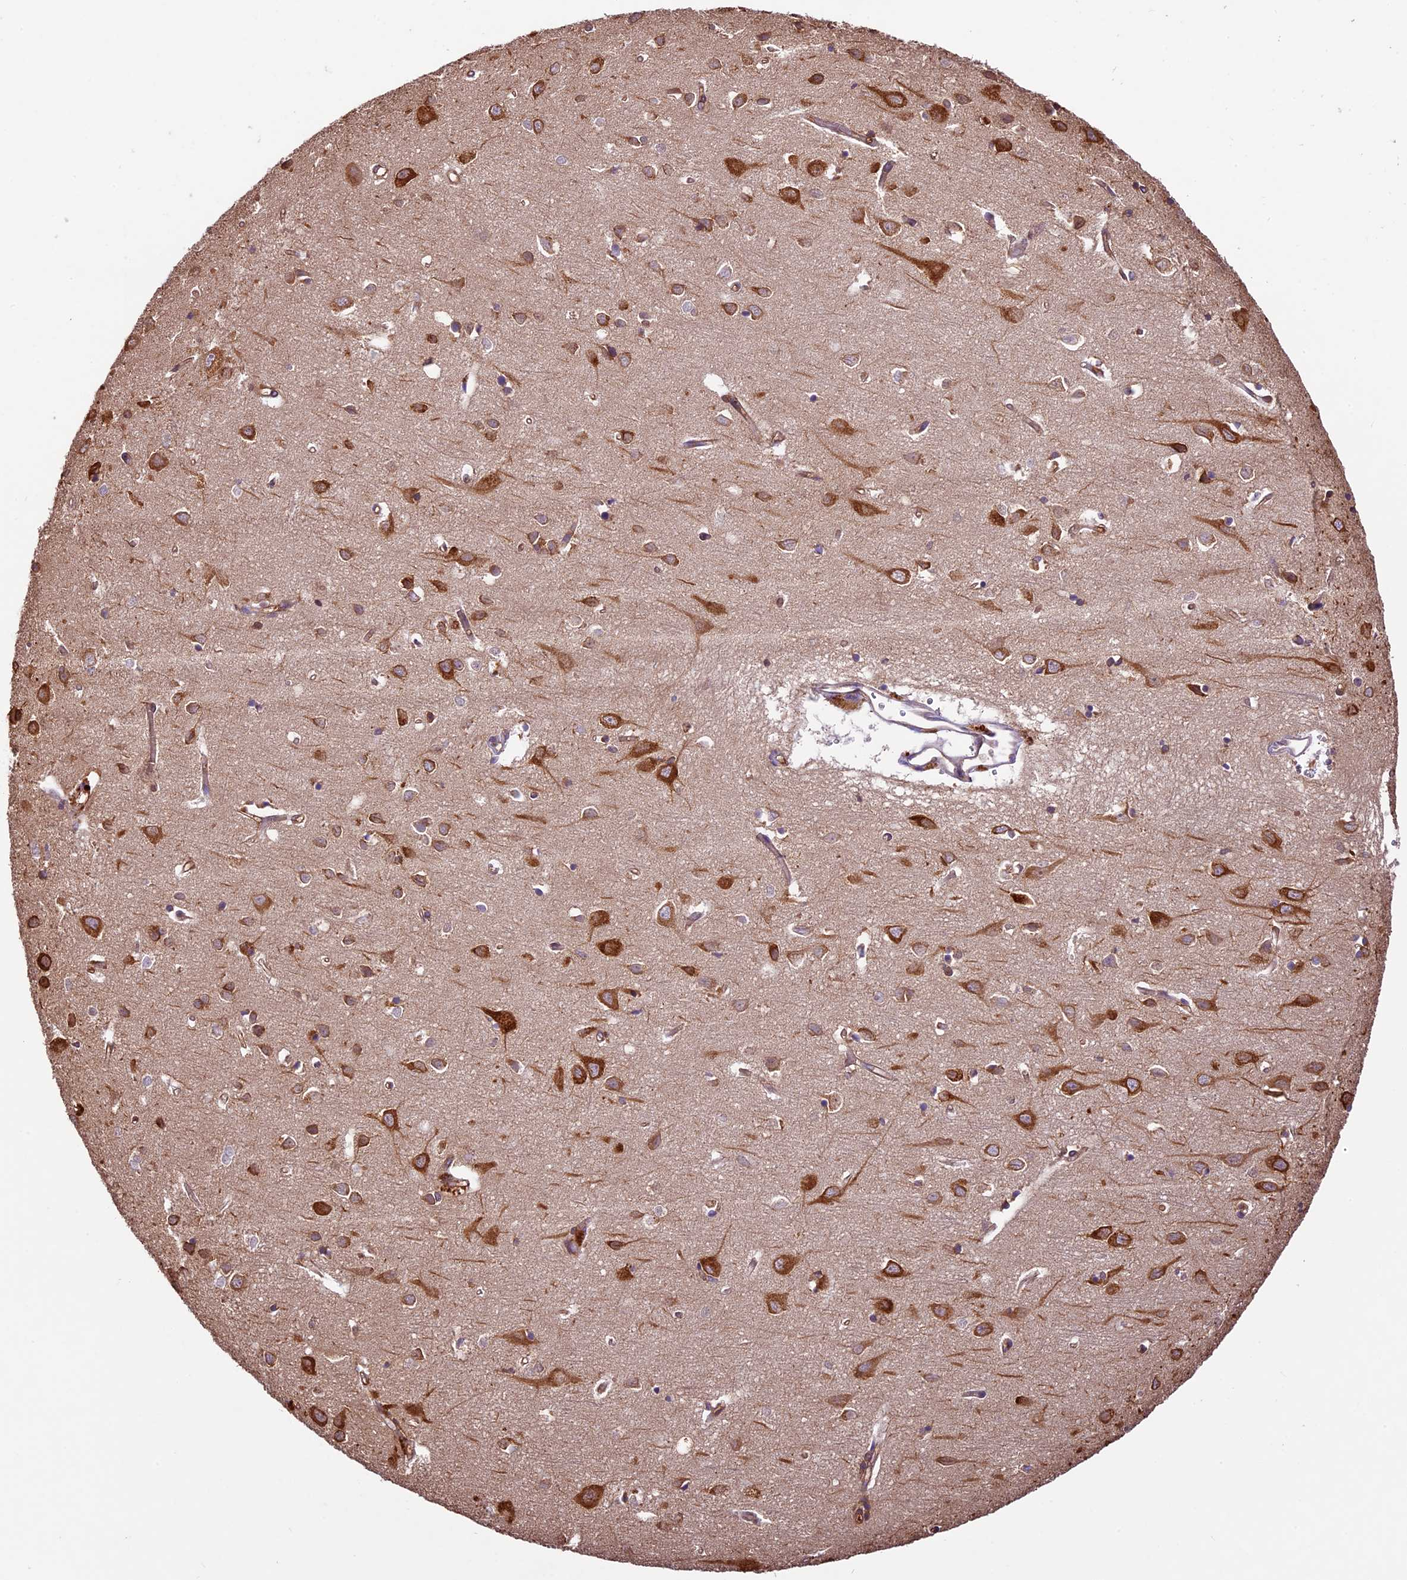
{"staining": {"intensity": "moderate", "quantity": ">75%", "location": "cytoplasmic/membranous"}, "tissue": "cerebral cortex", "cell_type": "Endothelial cells", "image_type": "normal", "snomed": [{"axis": "morphology", "description": "Normal tissue, NOS"}, {"axis": "topography", "description": "Cerebral cortex"}], "caption": "About >75% of endothelial cells in unremarkable cerebral cortex show moderate cytoplasmic/membranous protein expression as visualized by brown immunohistochemical staining.", "gene": "KARS1", "patient": {"sex": "female", "age": 64}}